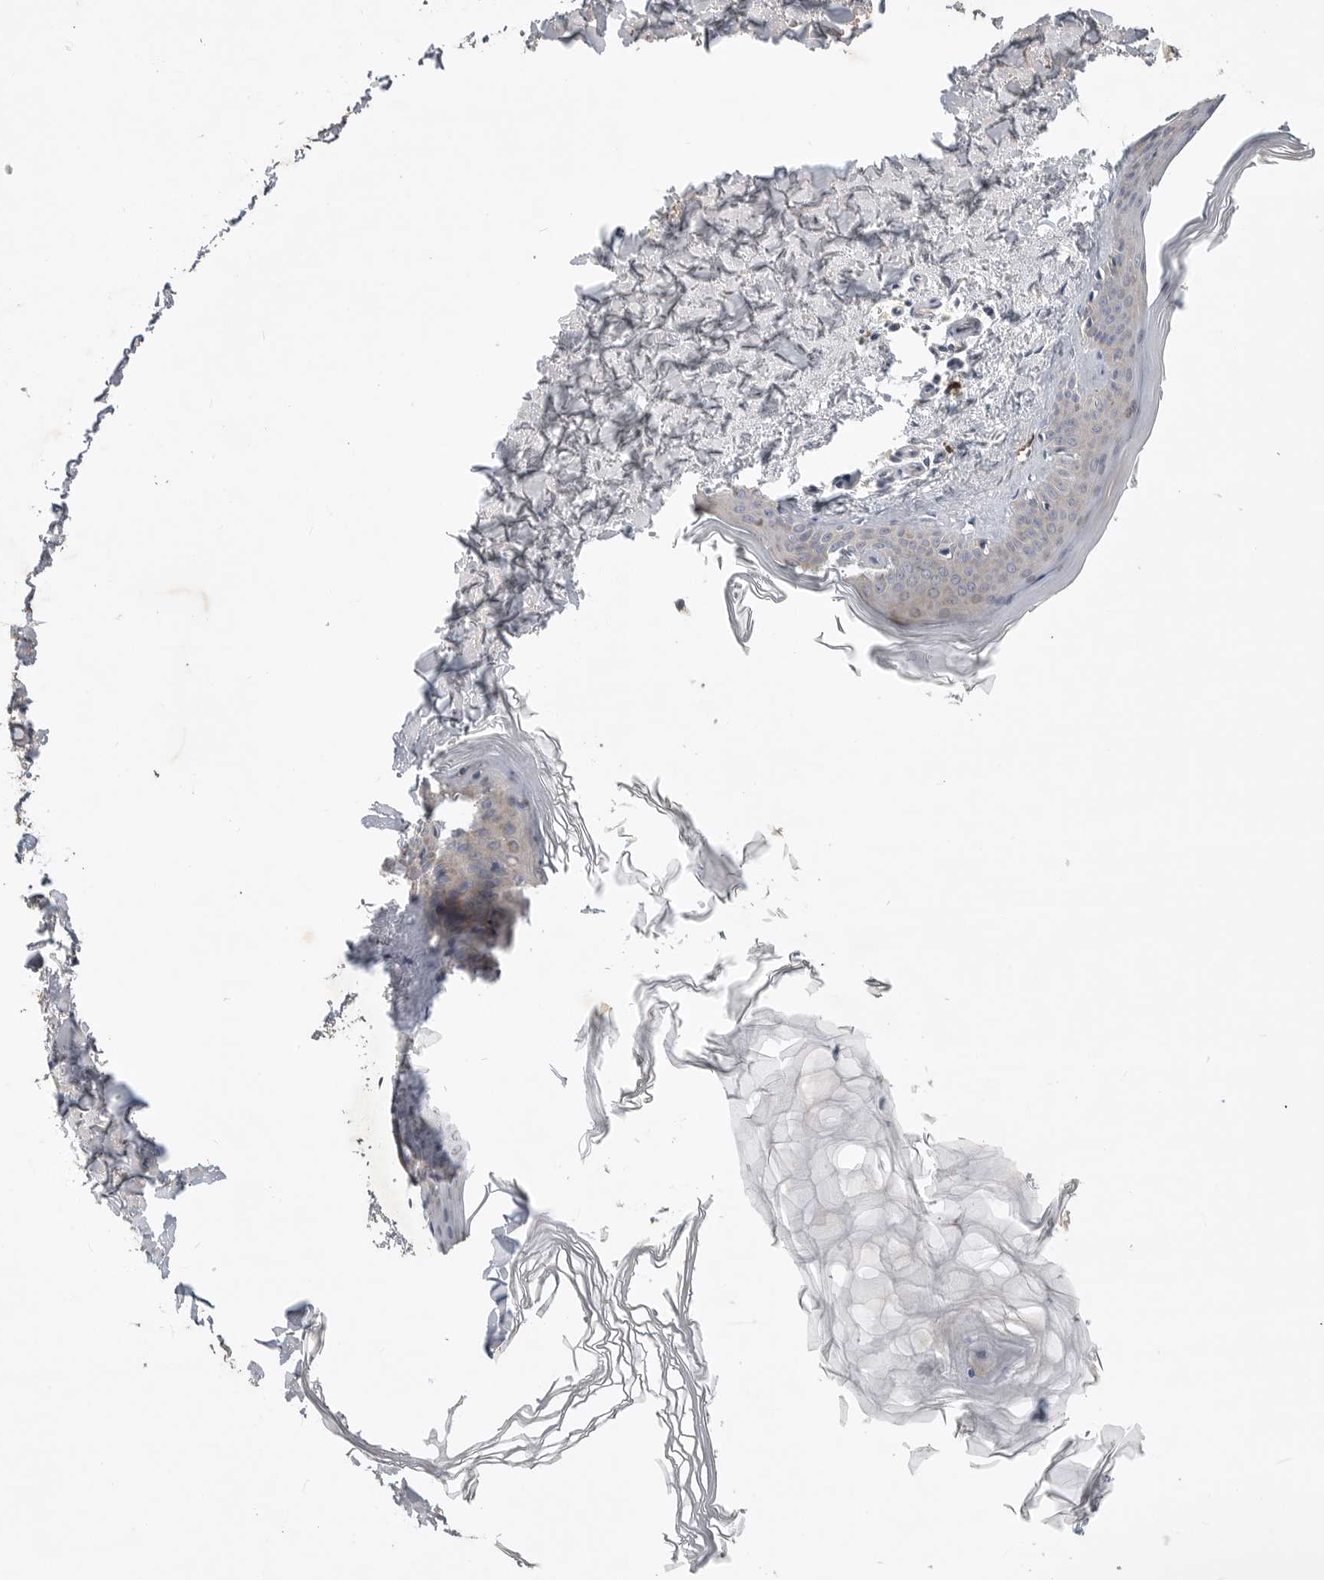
{"staining": {"intensity": "negative", "quantity": "none", "location": "none"}, "tissue": "skin", "cell_type": "Fibroblasts", "image_type": "normal", "snomed": [{"axis": "morphology", "description": "Normal tissue, NOS"}, {"axis": "topography", "description": "Skin"}], "caption": "High power microscopy photomicrograph of an immunohistochemistry histopathology image of benign skin, revealing no significant positivity in fibroblasts. (DAB immunohistochemistry (IHC) with hematoxylin counter stain).", "gene": "ITGAD", "patient": {"sex": "female", "age": 27}}